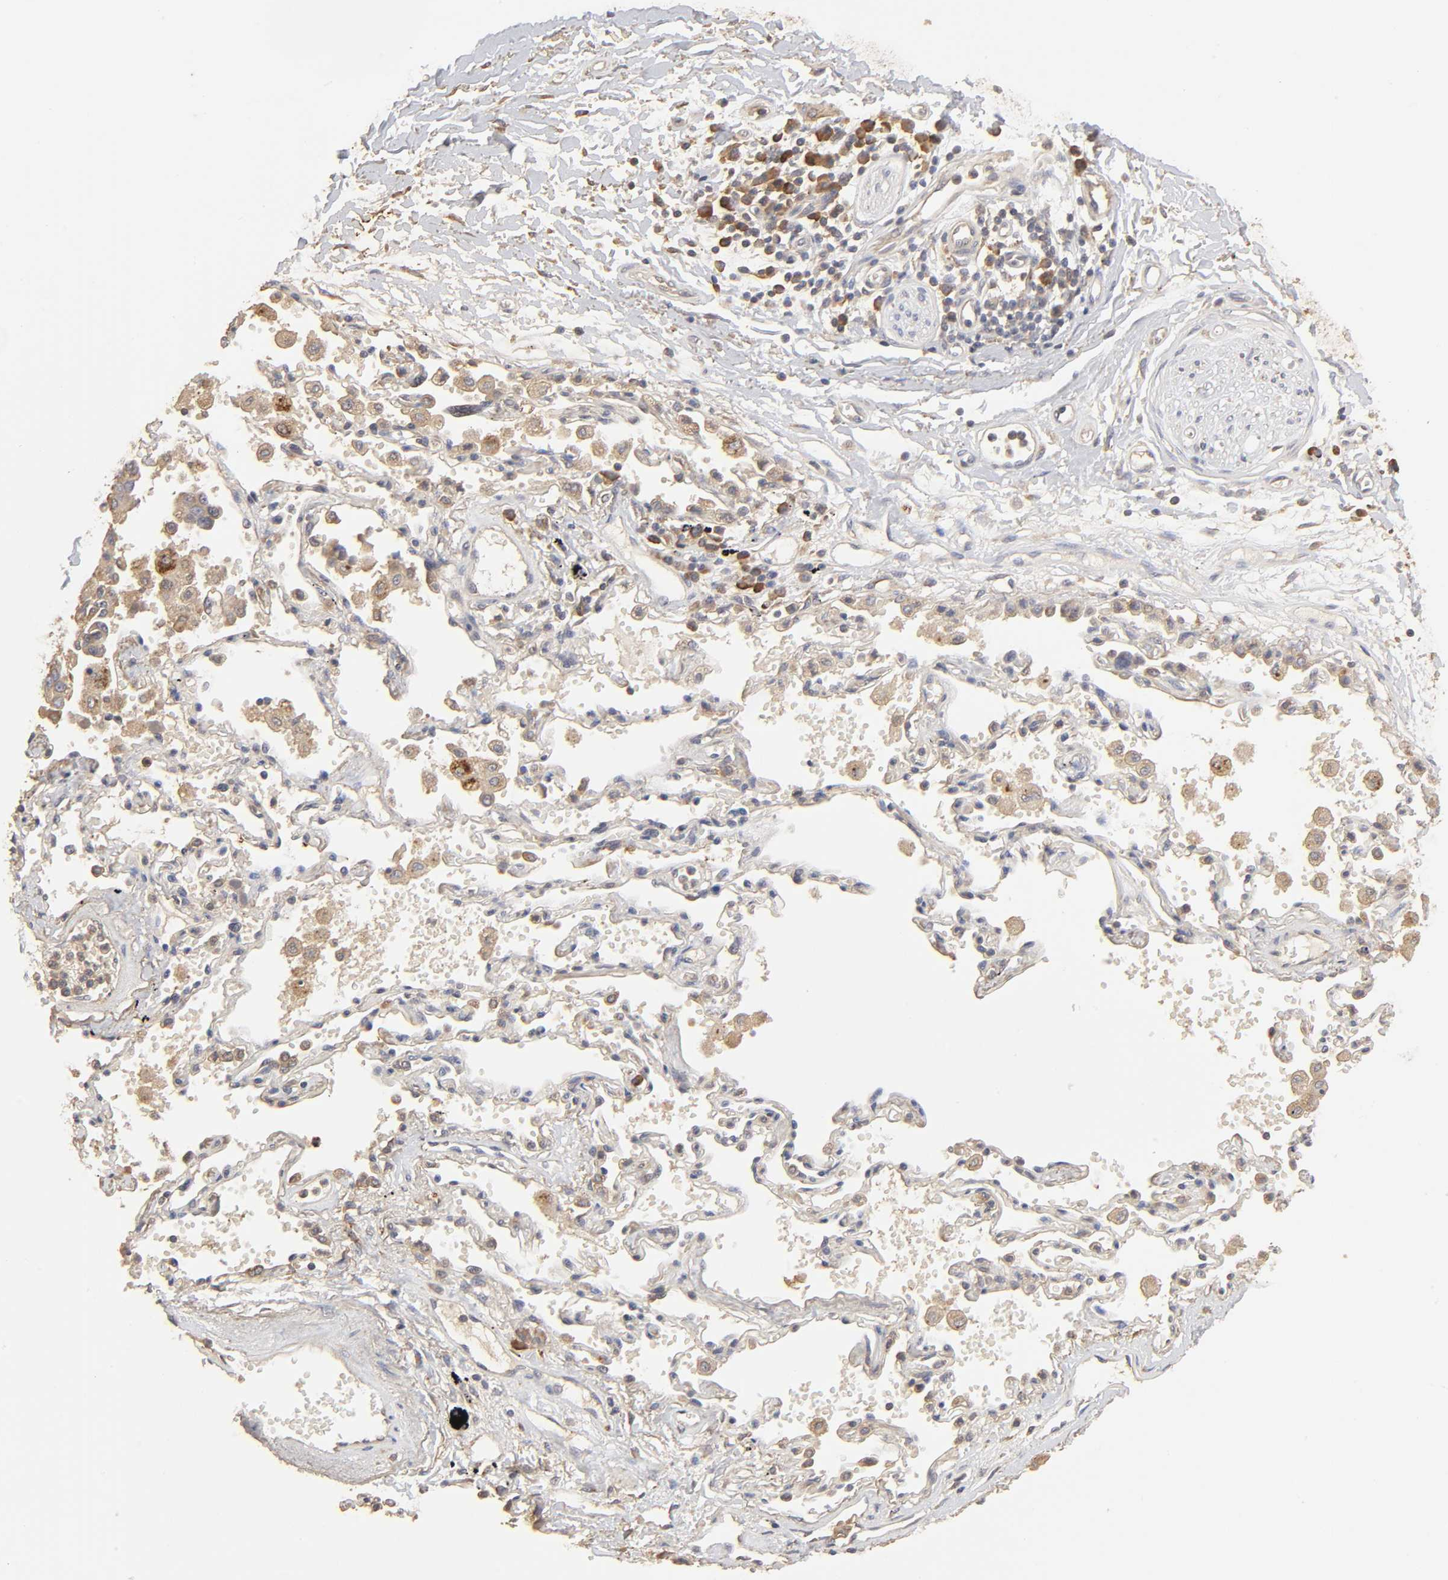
{"staining": {"intensity": "strong", "quantity": ">75%", "location": "cytoplasmic/membranous"}, "tissue": "adipose tissue", "cell_type": "Adipocytes", "image_type": "normal", "snomed": [{"axis": "morphology", "description": "Normal tissue, NOS"}, {"axis": "morphology", "description": "Adenocarcinoma, NOS"}, {"axis": "topography", "description": "Cartilage tissue"}, {"axis": "topography", "description": "Bronchus"}, {"axis": "topography", "description": "Lung"}], "caption": "Immunohistochemical staining of unremarkable human adipose tissue demonstrates strong cytoplasmic/membranous protein expression in approximately >75% of adipocytes.", "gene": "EIF4G2", "patient": {"sex": "female", "age": 67}}